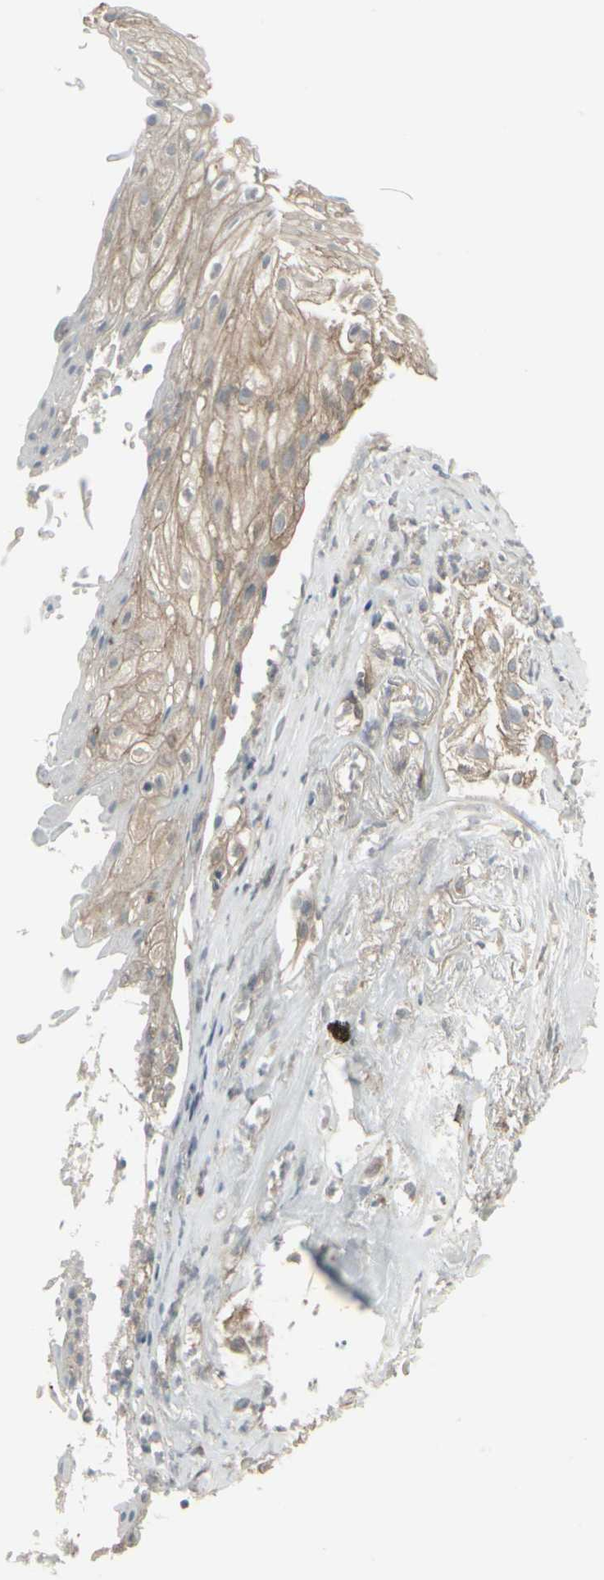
{"staining": {"intensity": "moderate", "quantity": ">75%", "location": "cytoplasmic/membranous"}, "tissue": "skin cancer", "cell_type": "Tumor cells", "image_type": "cancer", "snomed": [{"axis": "morphology", "description": "Squamous cell carcinoma, NOS"}, {"axis": "topography", "description": "Skin"}], "caption": "Protein staining of skin squamous cell carcinoma tissue shows moderate cytoplasmic/membranous expression in about >75% of tumor cells. Immunohistochemistry stains the protein in brown and the nuclei are stained blue.", "gene": "EPS15", "patient": {"sex": "male", "age": 65}}